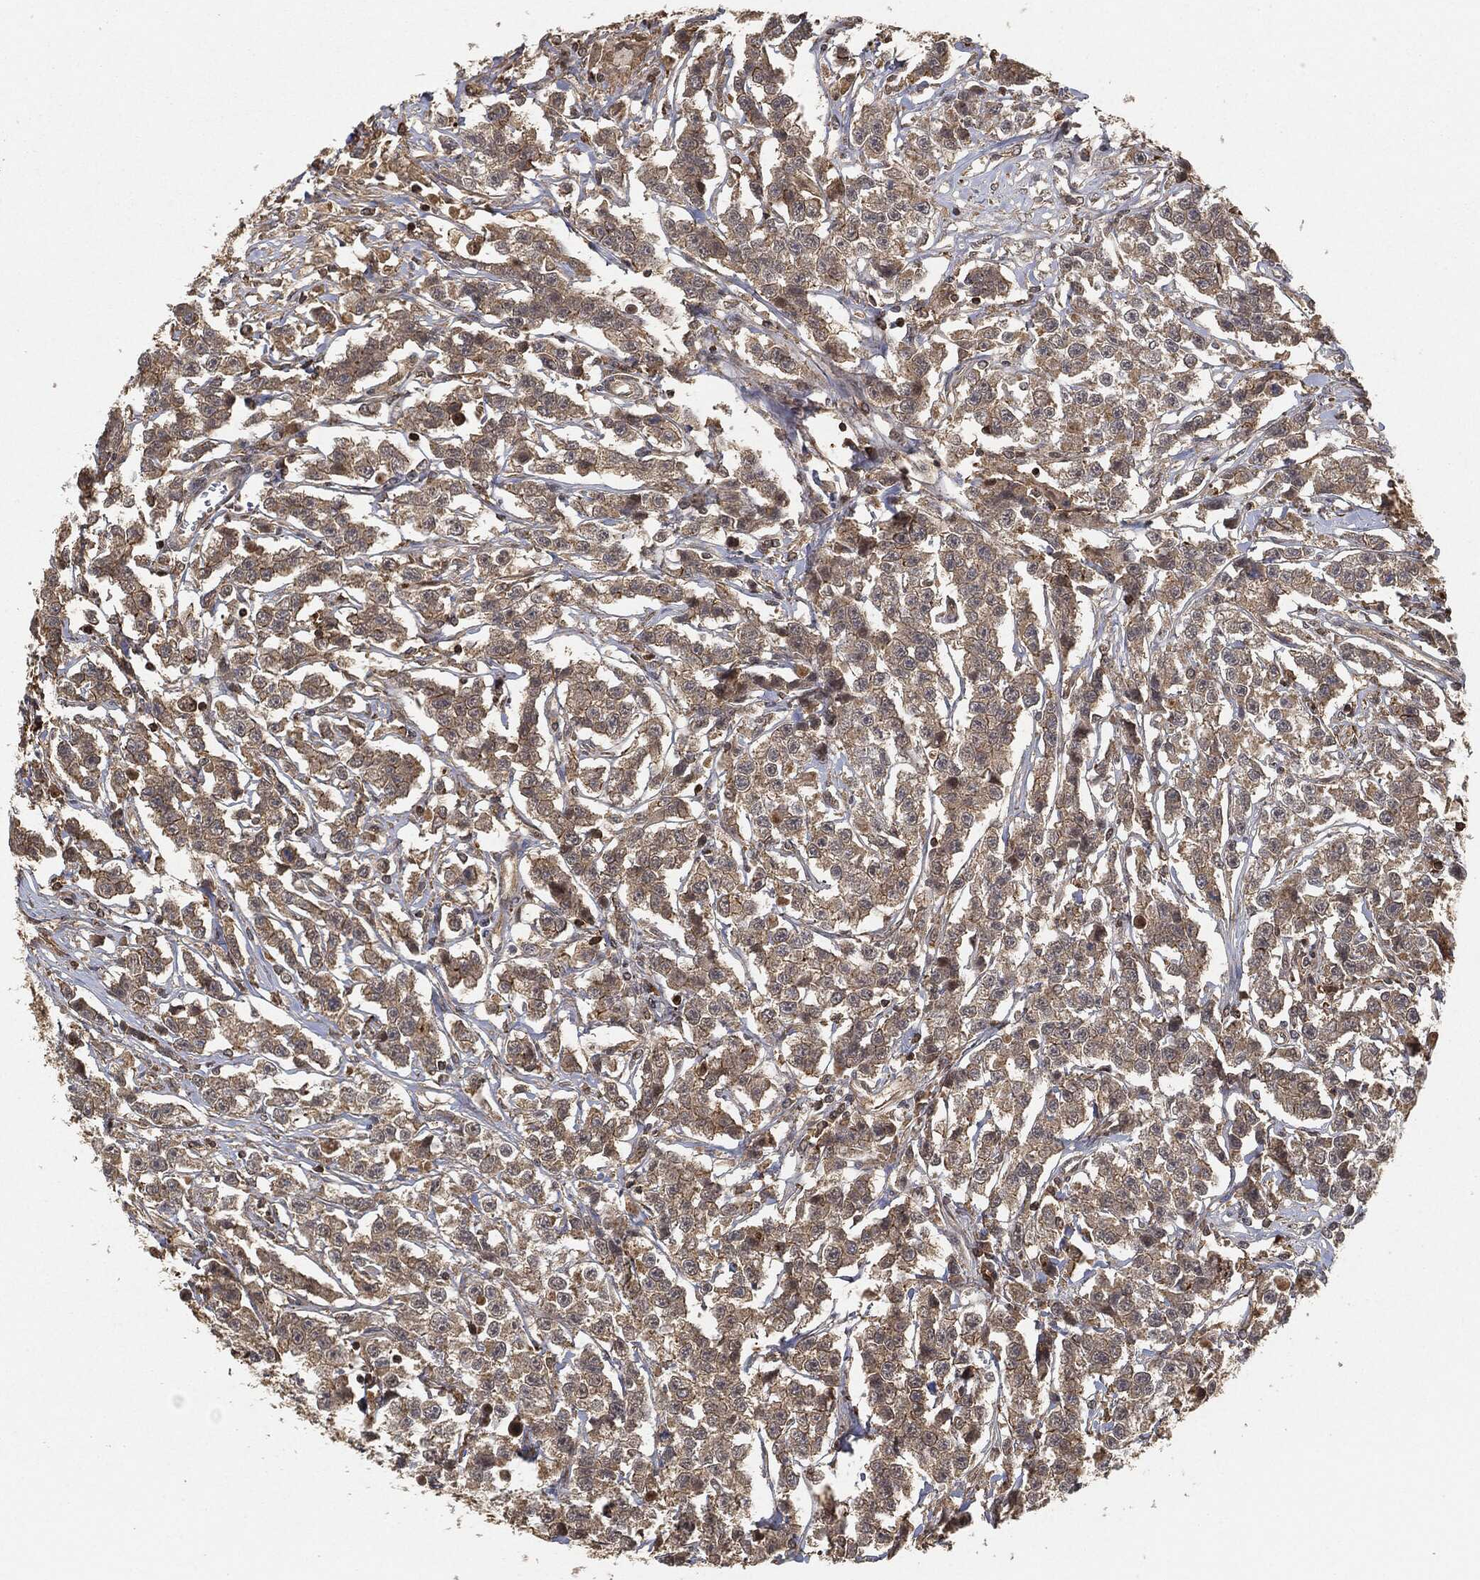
{"staining": {"intensity": "moderate", "quantity": "25%-75%", "location": "cytoplasmic/membranous"}, "tissue": "testis cancer", "cell_type": "Tumor cells", "image_type": "cancer", "snomed": [{"axis": "morphology", "description": "Seminoma, NOS"}, {"axis": "topography", "description": "Testis"}], "caption": "IHC micrograph of neoplastic tissue: human seminoma (testis) stained using immunohistochemistry demonstrates medium levels of moderate protein expression localized specifically in the cytoplasmic/membranous of tumor cells, appearing as a cytoplasmic/membranous brown color.", "gene": "TPT1", "patient": {"sex": "male", "age": 59}}